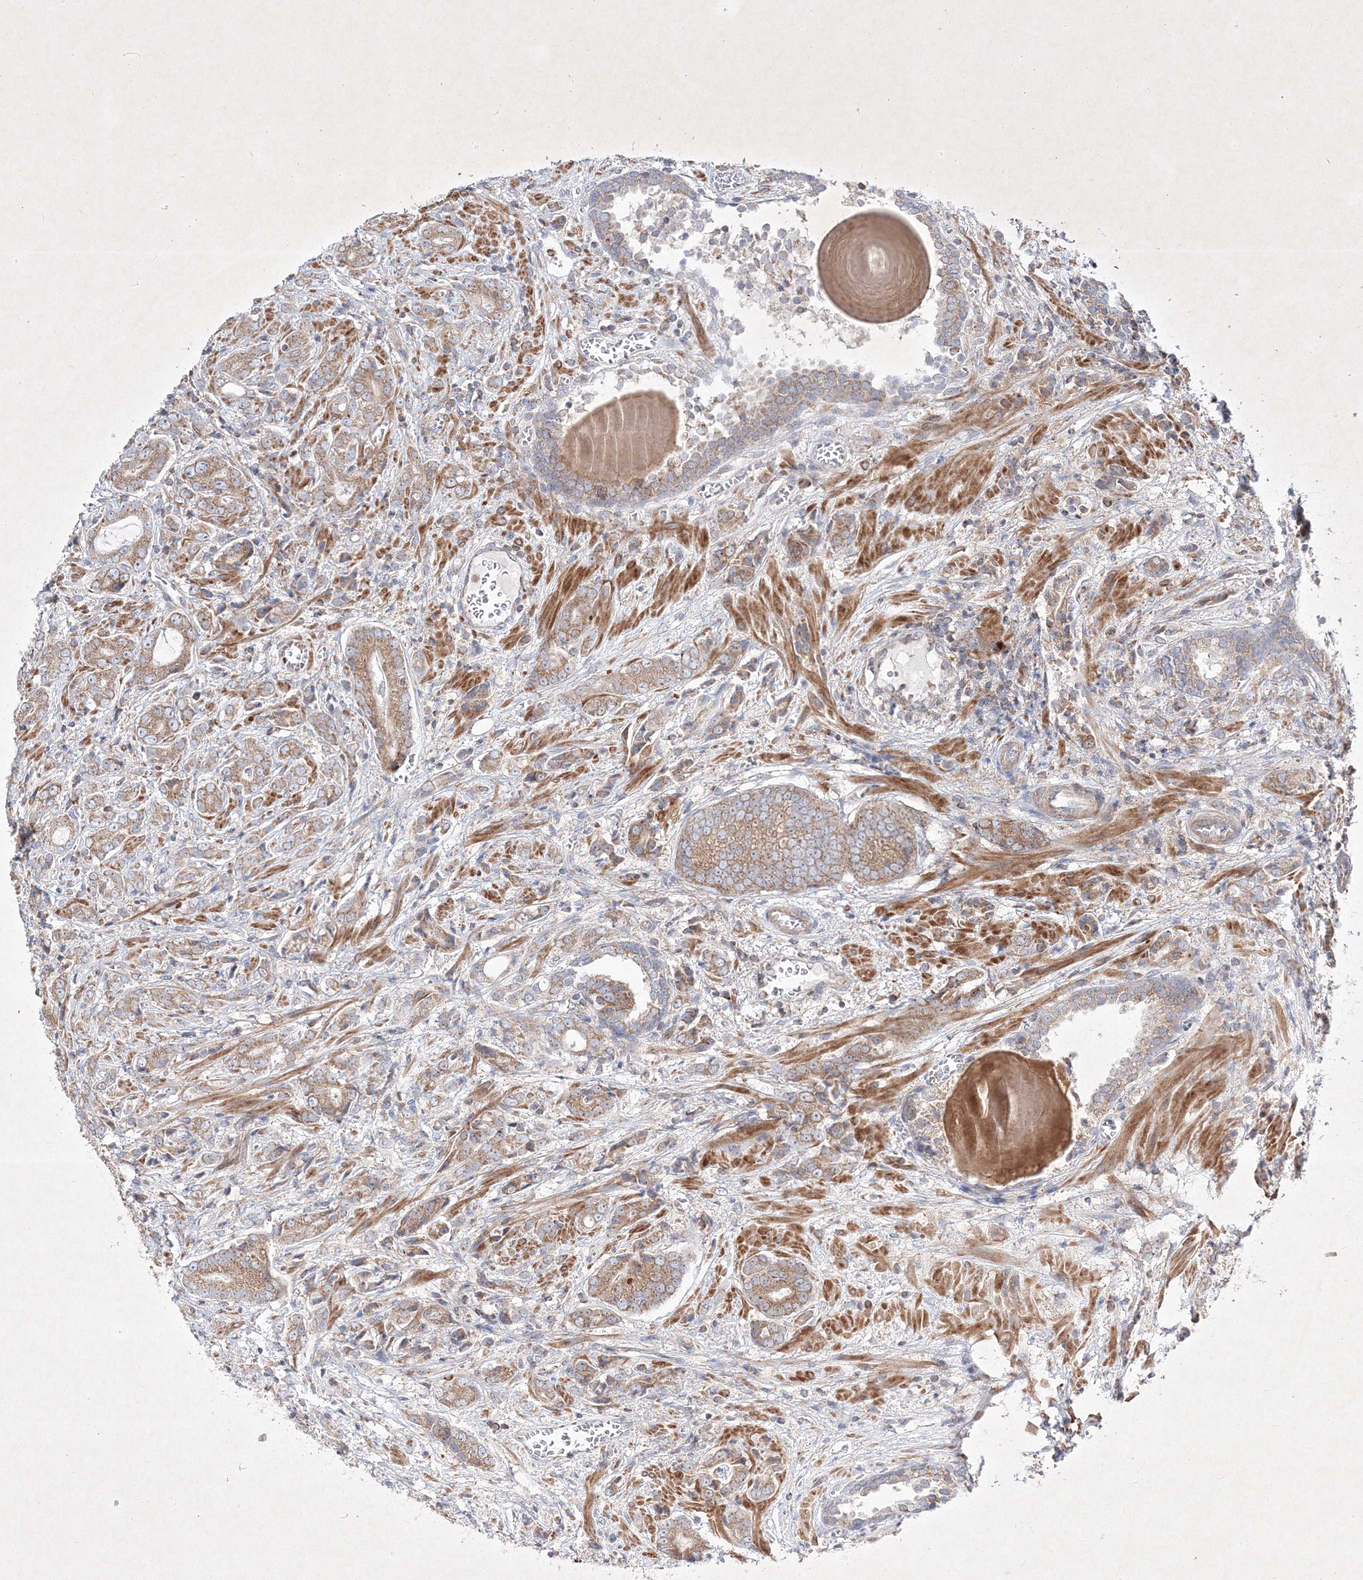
{"staining": {"intensity": "moderate", "quantity": ">75%", "location": "cytoplasmic/membranous"}, "tissue": "prostate cancer", "cell_type": "Tumor cells", "image_type": "cancer", "snomed": [{"axis": "morphology", "description": "Adenocarcinoma, High grade"}, {"axis": "topography", "description": "Prostate"}], "caption": "Moderate cytoplasmic/membranous protein staining is identified in approximately >75% of tumor cells in prostate cancer. Using DAB (brown) and hematoxylin (blue) stains, captured at high magnification using brightfield microscopy.", "gene": "OPA1", "patient": {"sex": "male", "age": 57}}